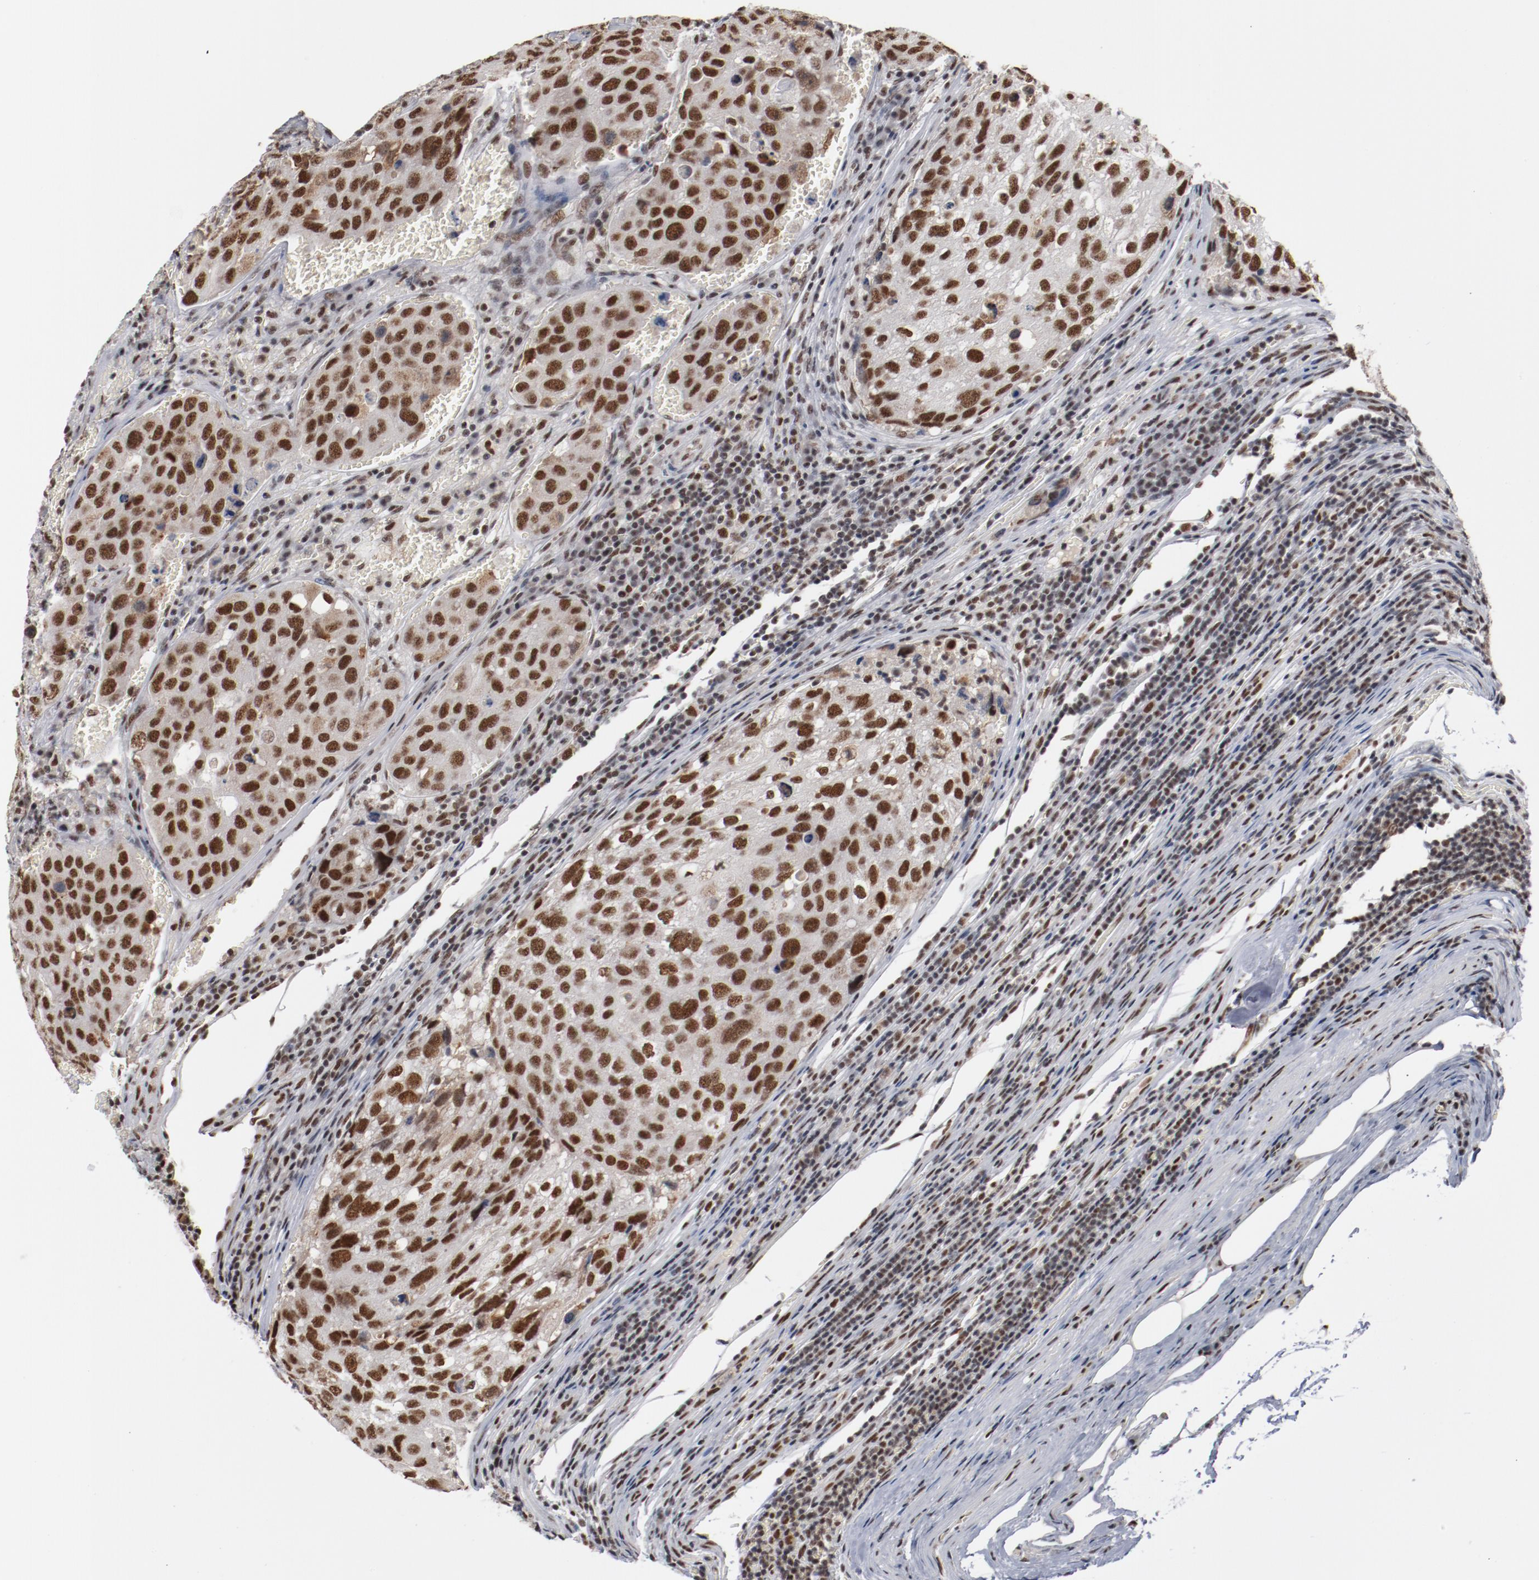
{"staining": {"intensity": "strong", "quantity": ">75%", "location": "cytoplasmic/membranous,nuclear"}, "tissue": "urothelial cancer", "cell_type": "Tumor cells", "image_type": "cancer", "snomed": [{"axis": "morphology", "description": "Urothelial carcinoma, High grade"}, {"axis": "topography", "description": "Lymph node"}, {"axis": "topography", "description": "Urinary bladder"}], "caption": "Human urothelial carcinoma (high-grade) stained with a brown dye displays strong cytoplasmic/membranous and nuclear positive positivity in about >75% of tumor cells.", "gene": "BUB3", "patient": {"sex": "male", "age": 51}}